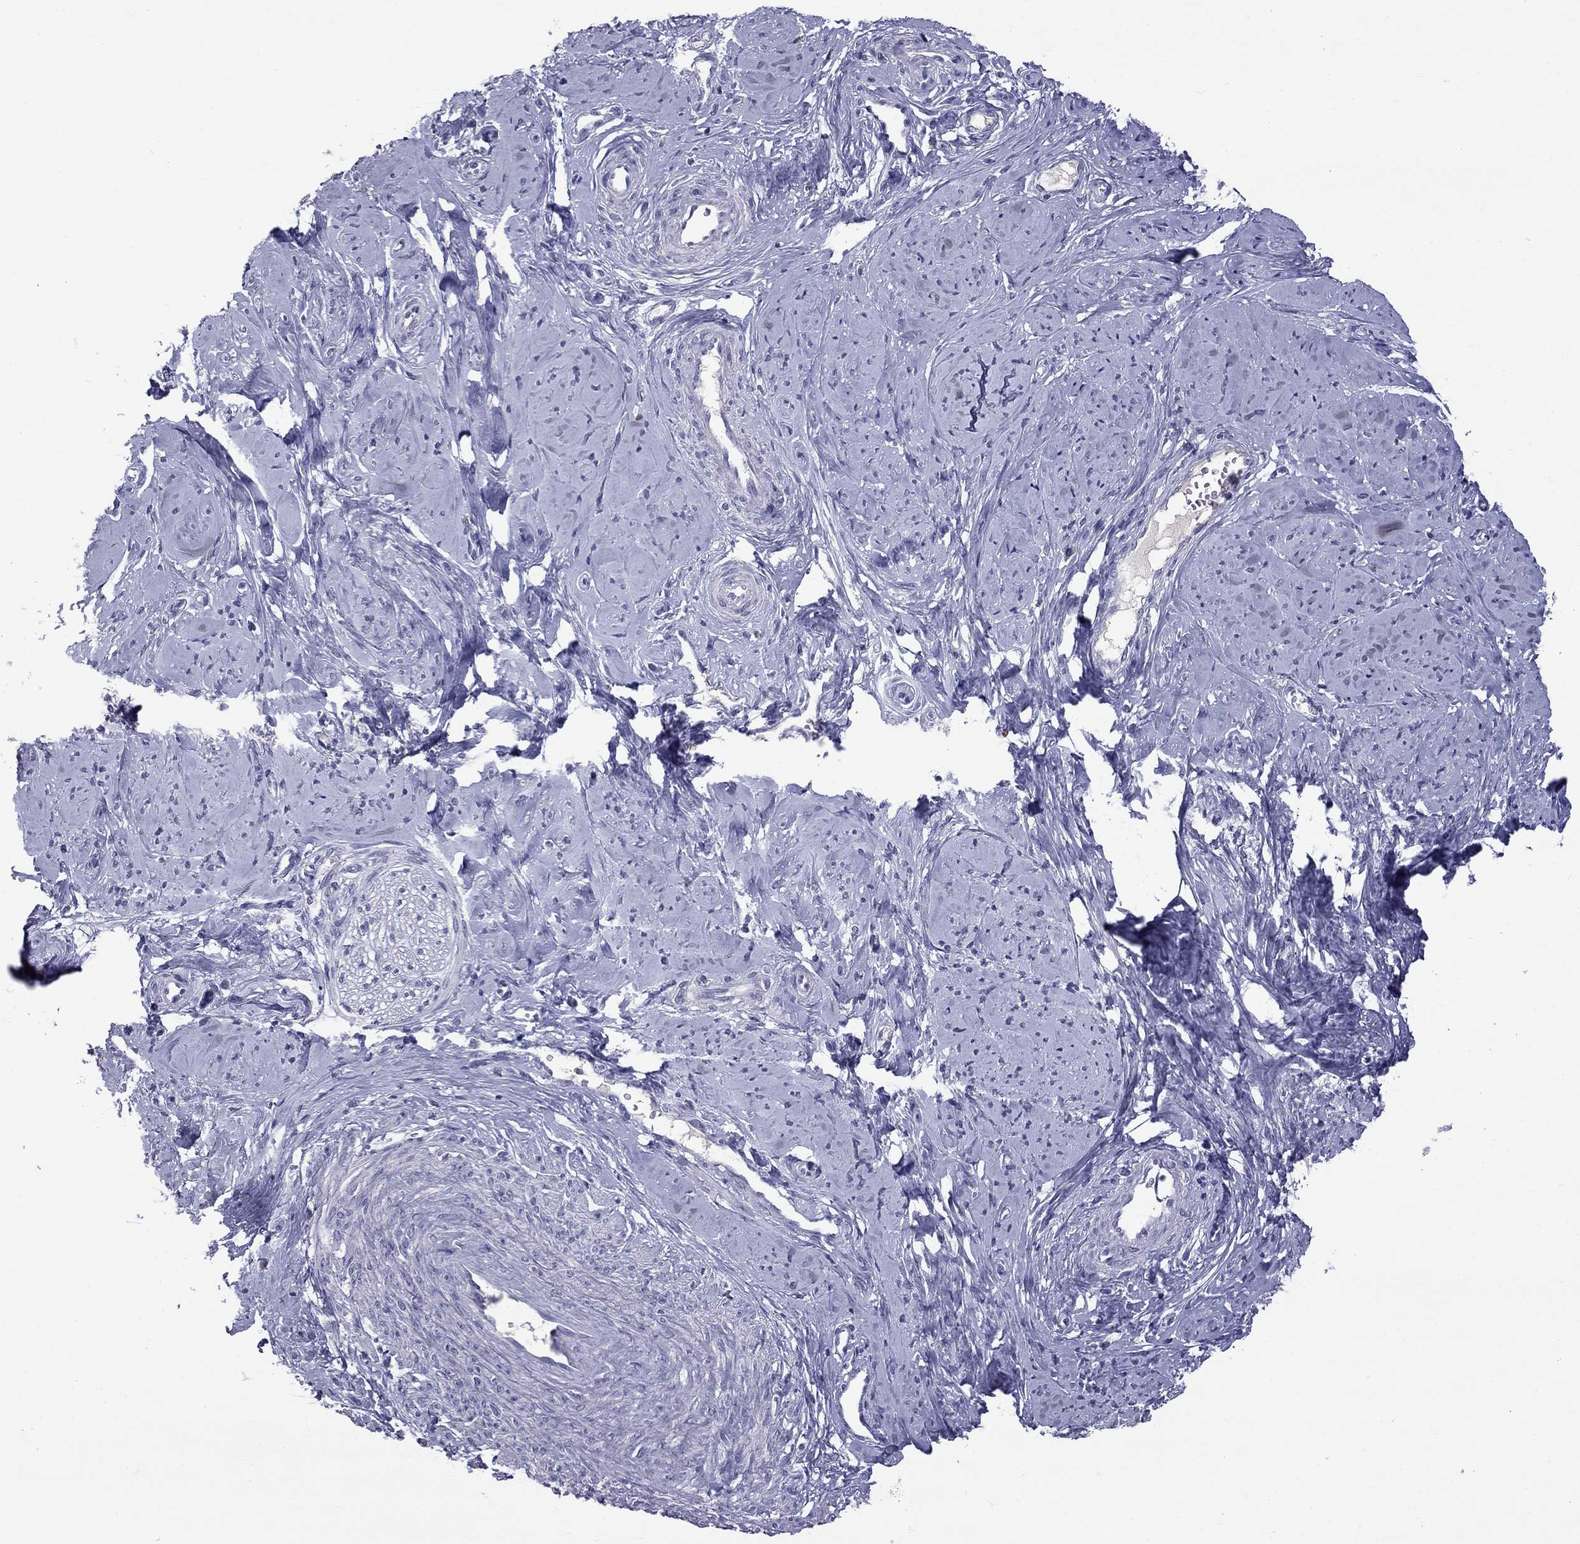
{"staining": {"intensity": "negative", "quantity": "none", "location": "none"}, "tissue": "smooth muscle", "cell_type": "Smooth muscle cells", "image_type": "normal", "snomed": [{"axis": "morphology", "description": "Normal tissue, NOS"}, {"axis": "topography", "description": "Smooth muscle"}], "caption": "Smooth muscle cells are negative for brown protein staining in normal smooth muscle. The staining was performed using DAB (3,3'-diaminobenzidine) to visualize the protein expression in brown, while the nuclei were stained in blue with hematoxylin (Magnification: 20x).", "gene": "CFAP91", "patient": {"sex": "female", "age": 48}}